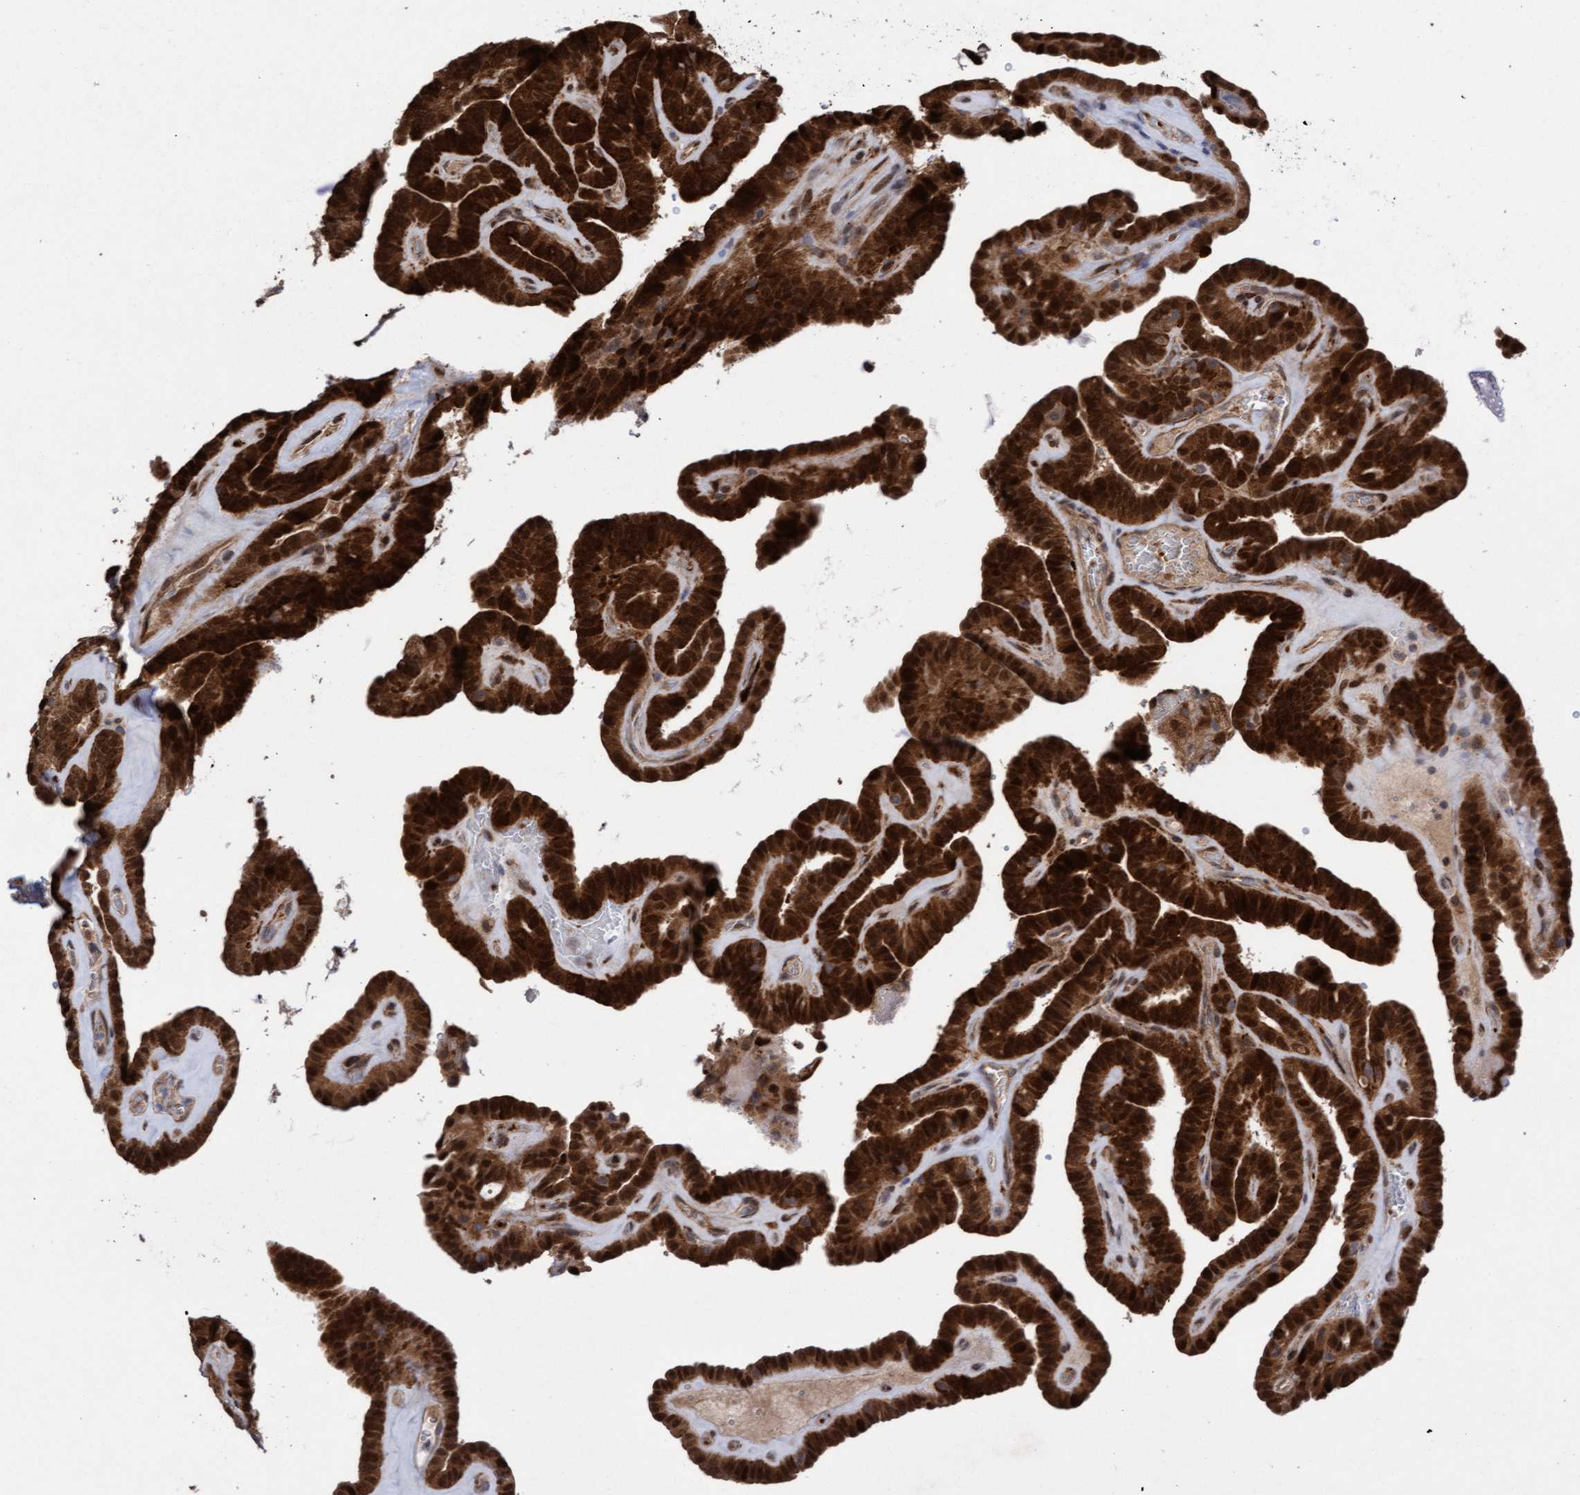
{"staining": {"intensity": "strong", "quantity": ">75%", "location": "cytoplasmic/membranous,nuclear"}, "tissue": "thyroid cancer", "cell_type": "Tumor cells", "image_type": "cancer", "snomed": [{"axis": "morphology", "description": "Papillary adenocarcinoma, NOS"}, {"axis": "topography", "description": "Thyroid gland"}], "caption": "Strong cytoplasmic/membranous and nuclear protein positivity is appreciated in approximately >75% of tumor cells in papillary adenocarcinoma (thyroid). (DAB = brown stain, brightfield microscopy at high magnification).", "gene": "TANC2", "patient": {"sex": "male", "age": 77}}